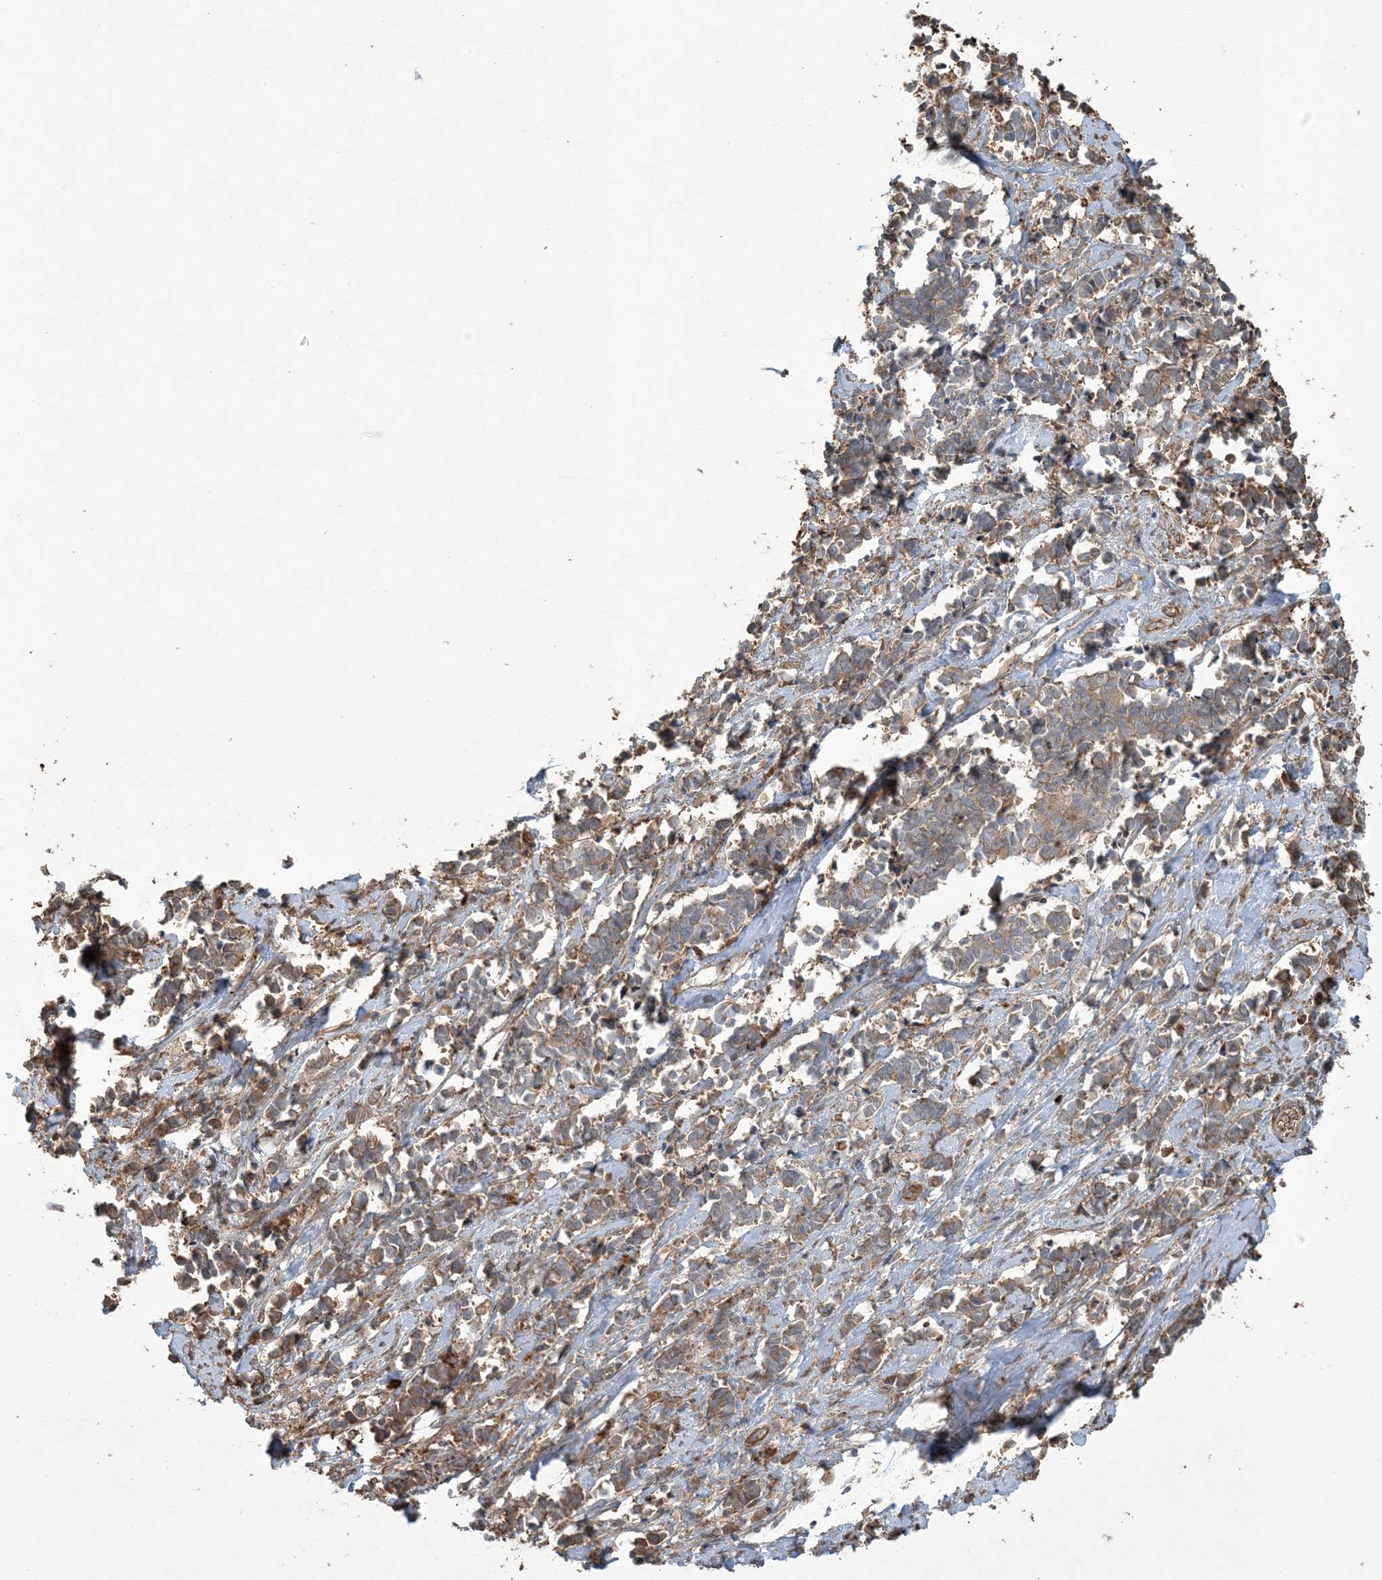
{"staining": {"intensity": "weak", "quantity": ">75%", "location": "cytoplasmic/membranous"}, "tissue": "cervical cancer", "cell_type": "Tumor cells", "image_type": "cancer", "snomed": [{"axis": "morphology", "description": "Normal tissue, NOS"}, {"axis": "morphology", "description": "Squamous cell carcinoma, NOS"}, {"axis": "topography", "description": "Cervix"}], "caption": "Brown immunohistochemical staining in human cervical cancer (squamous cell carcinoma) demonstrates weak cytoplasmic/membranous staining in about >75% of tumor cells.", "gene": "KLHL18", "patient": {"sex": "female", "age": 35}}